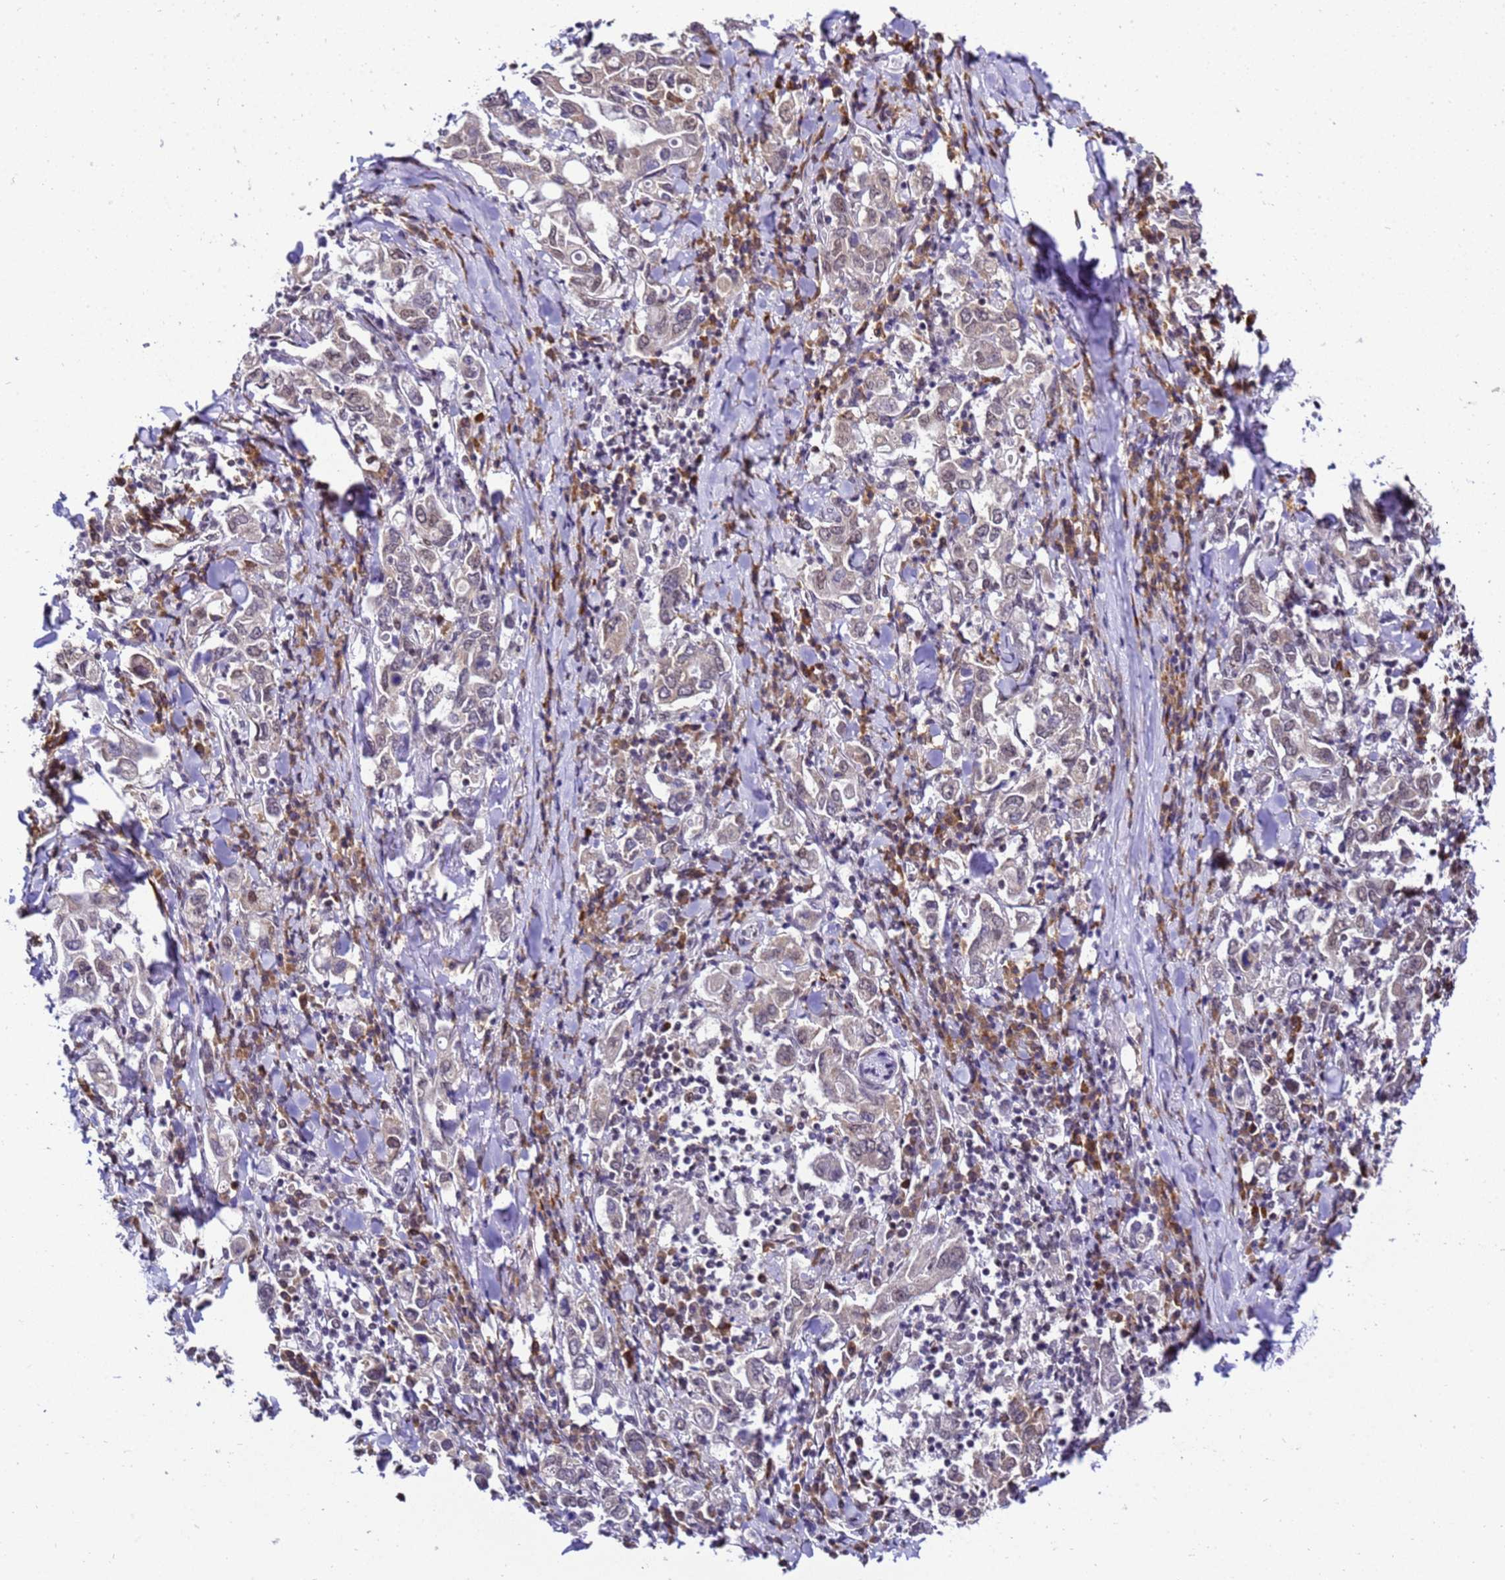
{"staining": {"intensity": "negative", "quantity": "none", "location": "none"}, "tissue": "stomach cancer", "cell_type": "Tumor cells", "image_type": "cancer", "snomed": [{"axis": "morphology", "description": "Adenocarcinoma, NOS"}, {"axis": "topography", "description": "Stomach, upper"}], "caption": "There is no significant positivity in tumor cells of adenocarcinoma (stomach). (Brightfield microscopy of DAB (3,3'-diaminobenzidine) immunohistochemistry (IHC) at high magnification).", "gene": "SMN1", "patient": {"sex": "male", "age": 62}}